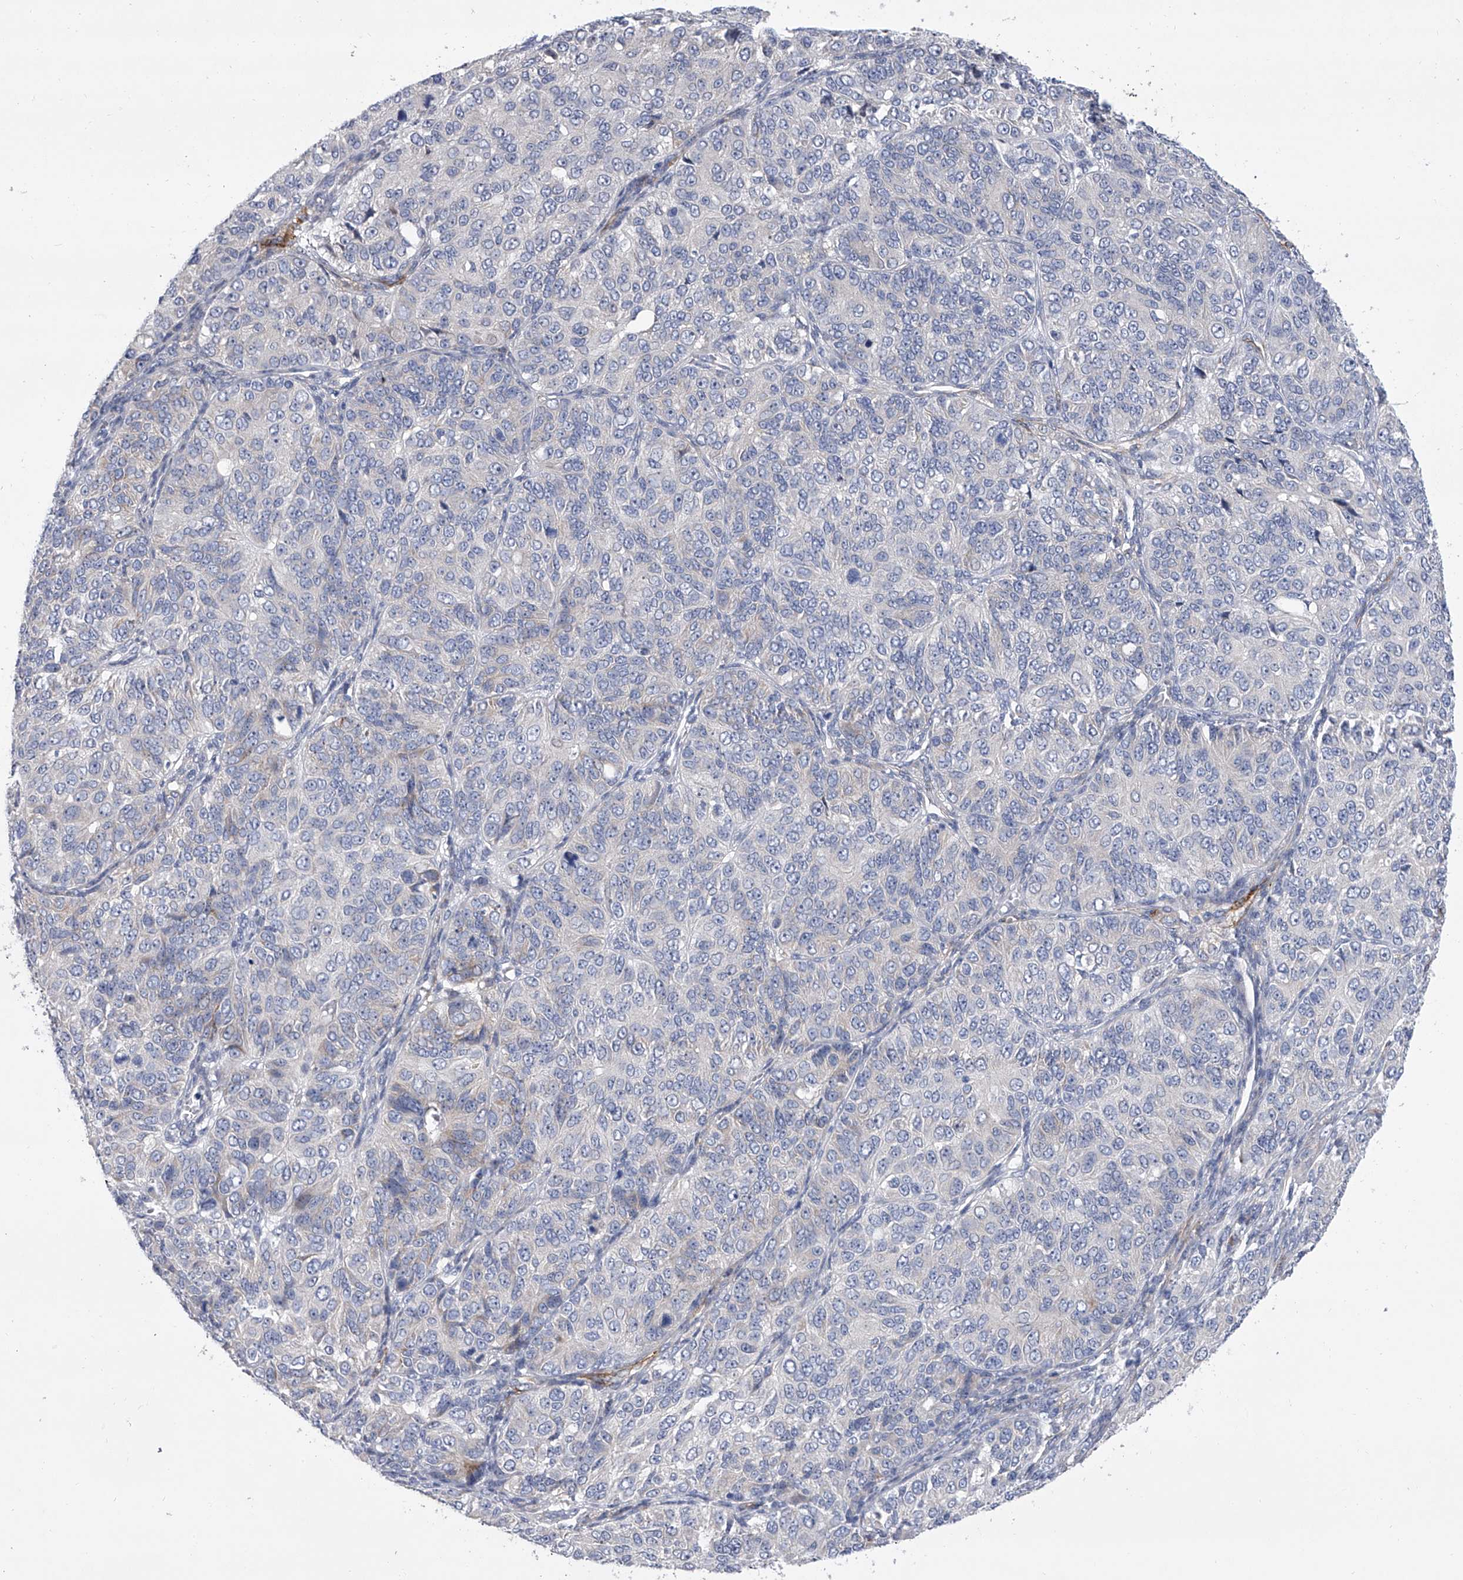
{"staining": {"intensity": "negative", "quantity": "none", "location": "none"}, "tissue": "ovarian cancer", "cell_type": "Tumor cells", "image_type": "cancer", "snomed": [{"axis": "morphology", "description": "Carcinoma, endometroid"}, {"axis": "topography", "description": "Ovary"}], "caption": "Ovarian cancer stained for a protein using immunohistochemistry (IHC) demonstrates no positivity tumor cells.", "gene": "ALG14", "patient": {"sex": "female", "age": 51}}